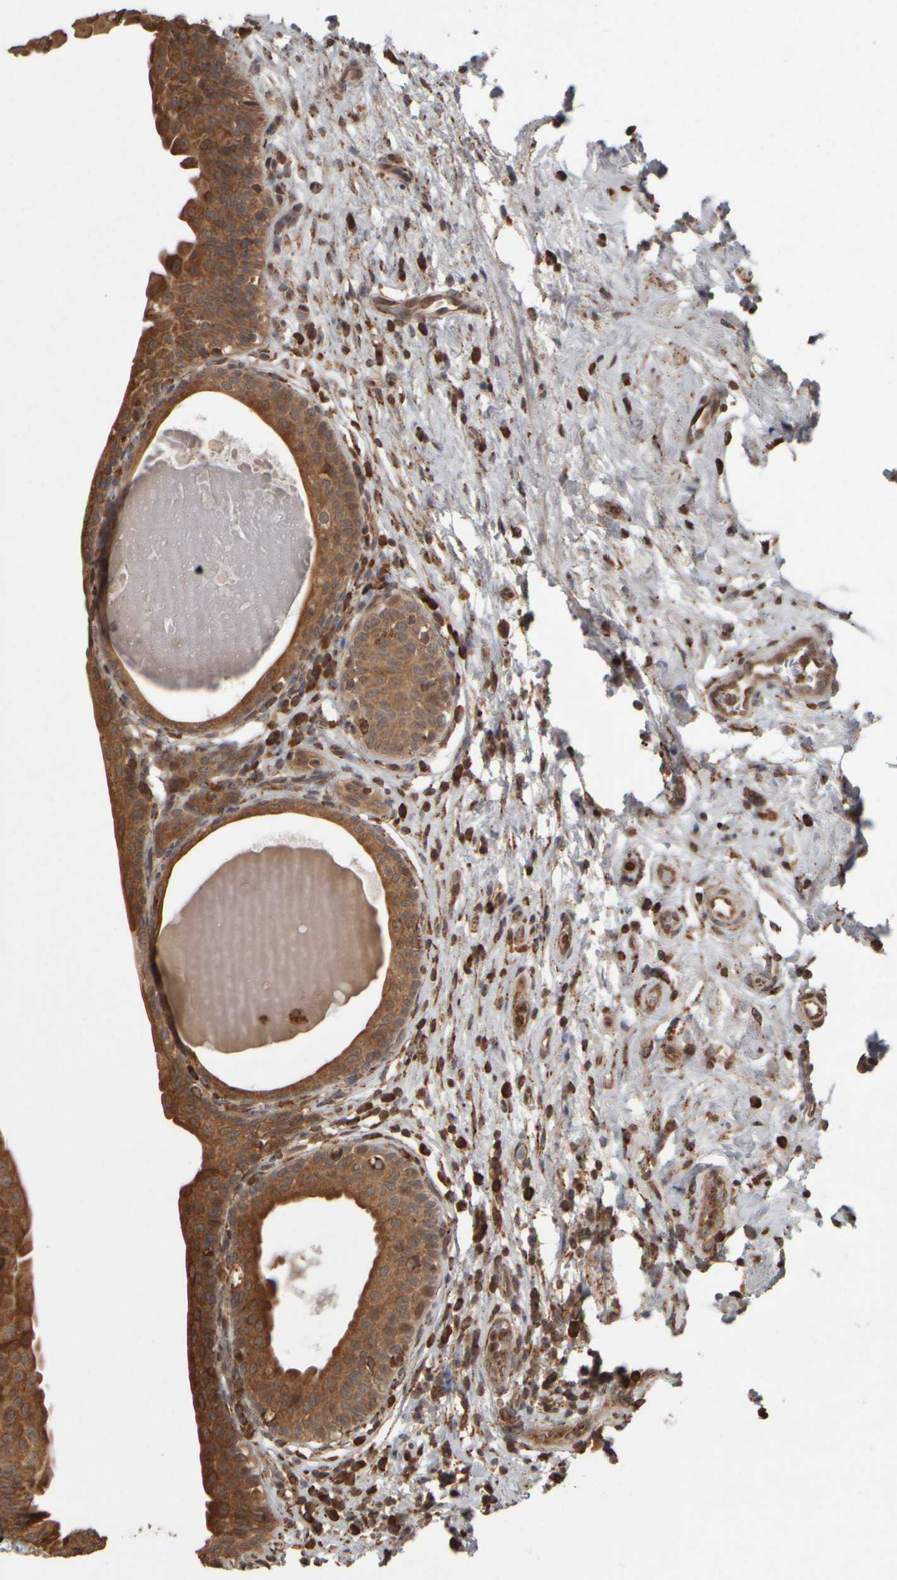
{"staining": {"intensity": "strong", "quantity": ">75%", "location": "cytoplasmic/membranous"}, "tissue": "urinary bladder", "cell_type": "Urothelial cells", "image_type": "normal", "snomed": [{"axis": "morphology", "description": "Normal tissue, NOS"}, {"axis": "topography", "description": "Urinary bladder"}], "caption": "Protein staining reveals strong cytoplasmic/membranous positivity in about >75% of urothelial cells in unremarkable urinary bladder.", "gene": "AGBL3", "patient": {"sex": "male", "age": 83}}